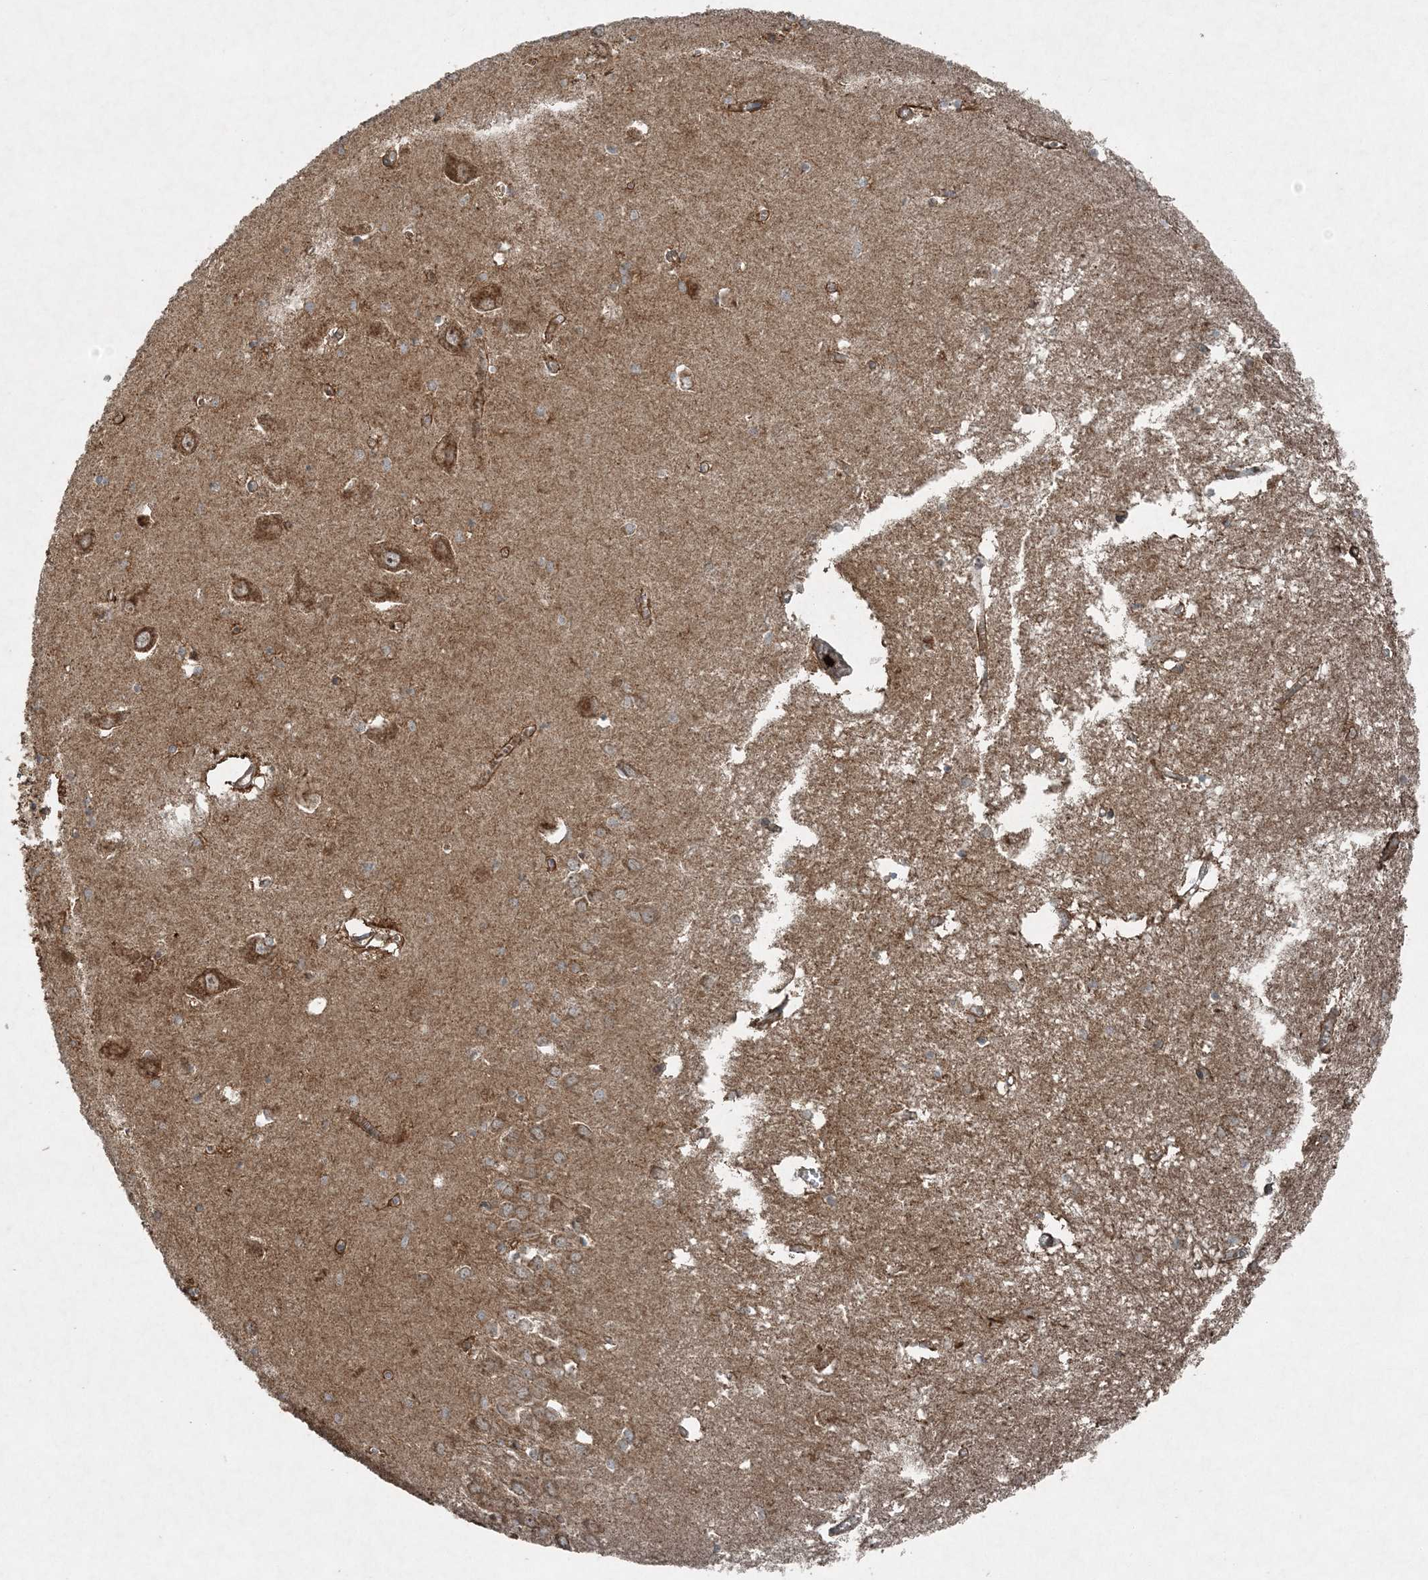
{"staining": {"intensity": "moderate", "quantity": "<25%", "location": "cytoplasmic/membranous"}, "tissue": "hippocampus", "cell_type": "Glial cells", "image_type": "normal", "snomed": [{"axis": "morphology", "description": "Normal tissue, NOS"}, {"axis": "topography", "description": "Hippocampus"}], "caption": "DAB (3,3'-diaminobenzidine) immunohistochemical staining of benign hippocampus reveals moderate cytoplasmic/membranous protein staining in approximately <25% of glial cells. Nuclei are stained in blue.", "gene": "COPS7B", "patient": {"sex": "male", "age": 70}}